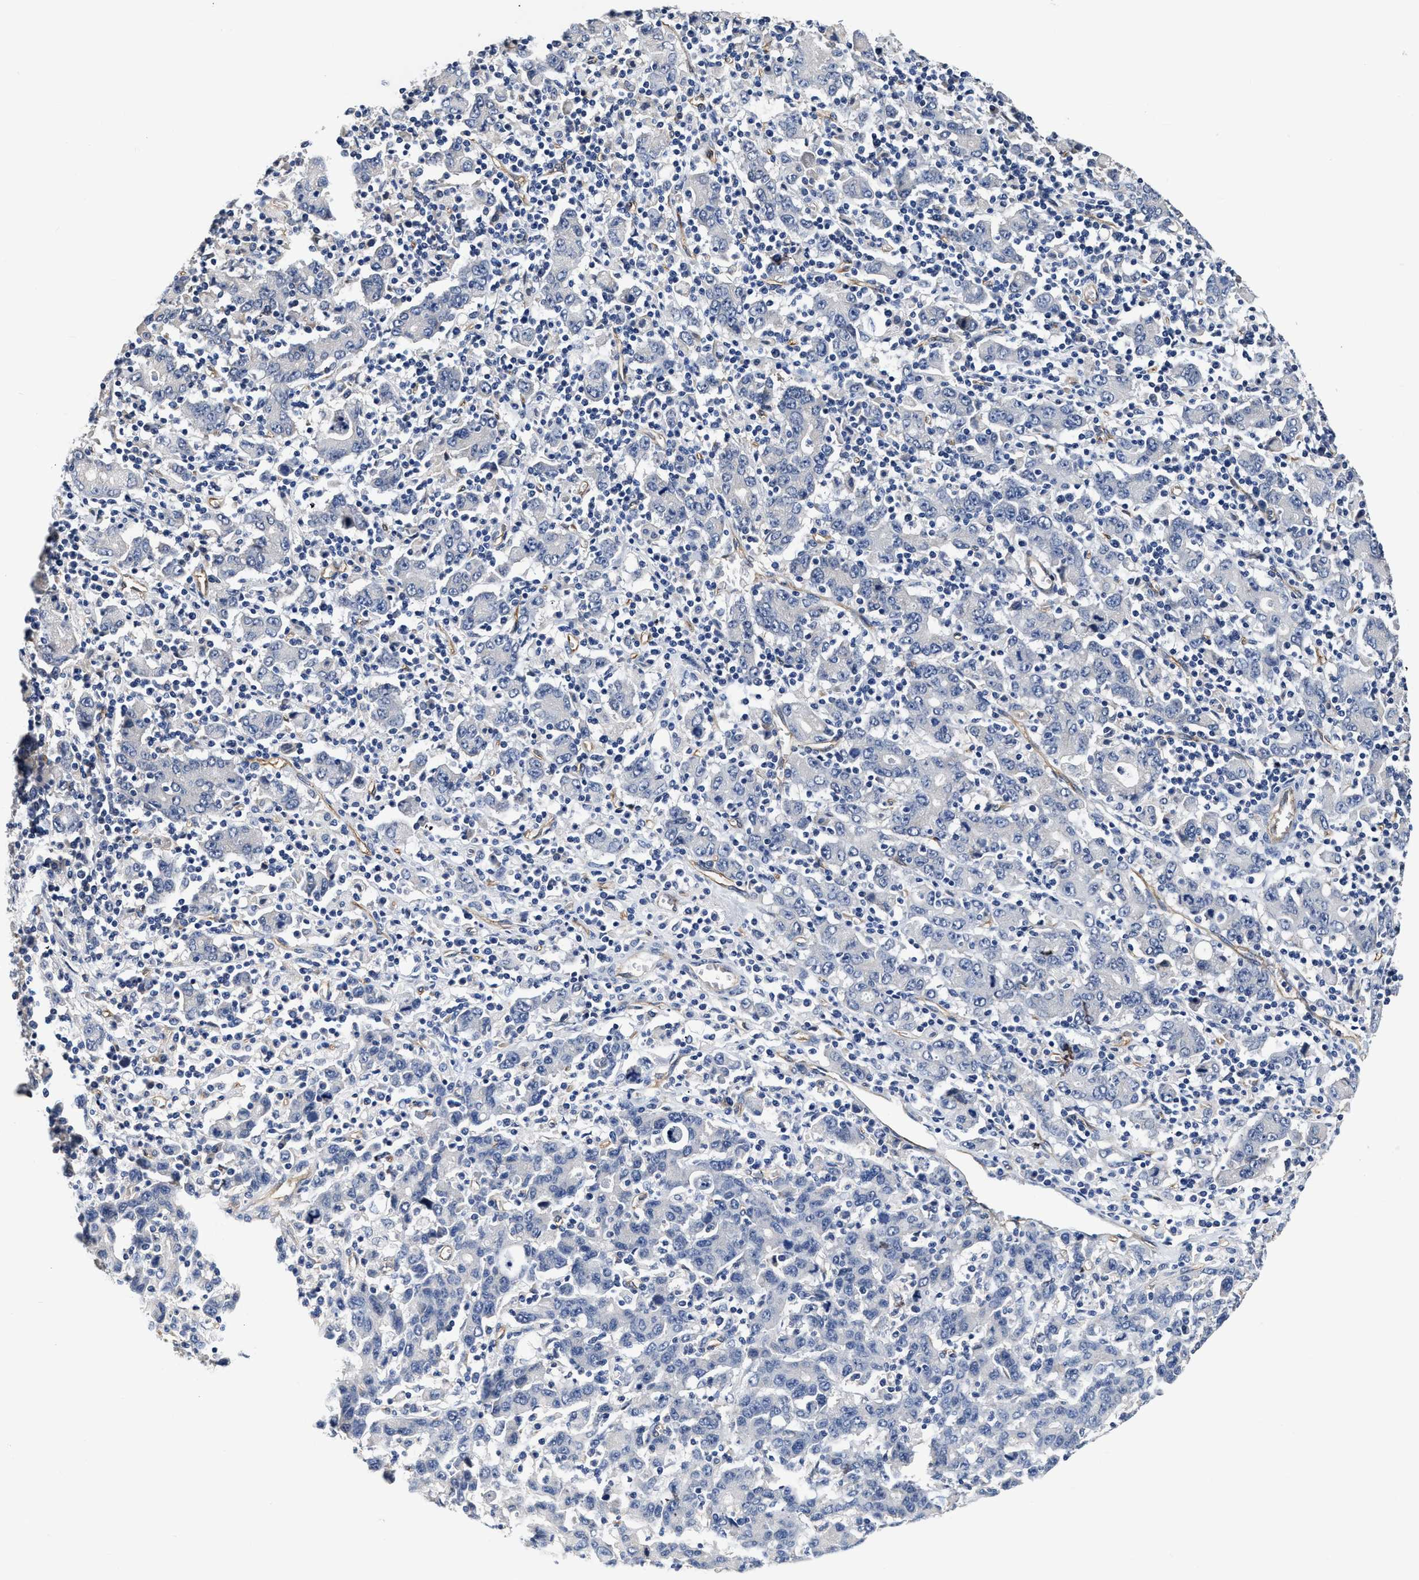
{"staining": {"intensity": "negative", "quantity": "none", "location": "none"}, "tissue": "stomach cancer", "cell_type": "Tumor cells", "image_type": "cancer", "snomed": [{"axis": "morphology", "description": "Adenocarcinoma, NOS"}, {"axis": "topography", "description": "Stomach, upper"}], "caption": "Immunohistochemistry histopathology image of human stomach cancer (adenocarcinoma) stained for a protein (brown), which displays no positivity in tumor cells.", "gene": "C22orf42", "patient": {"sex": "male", "age": 69}}